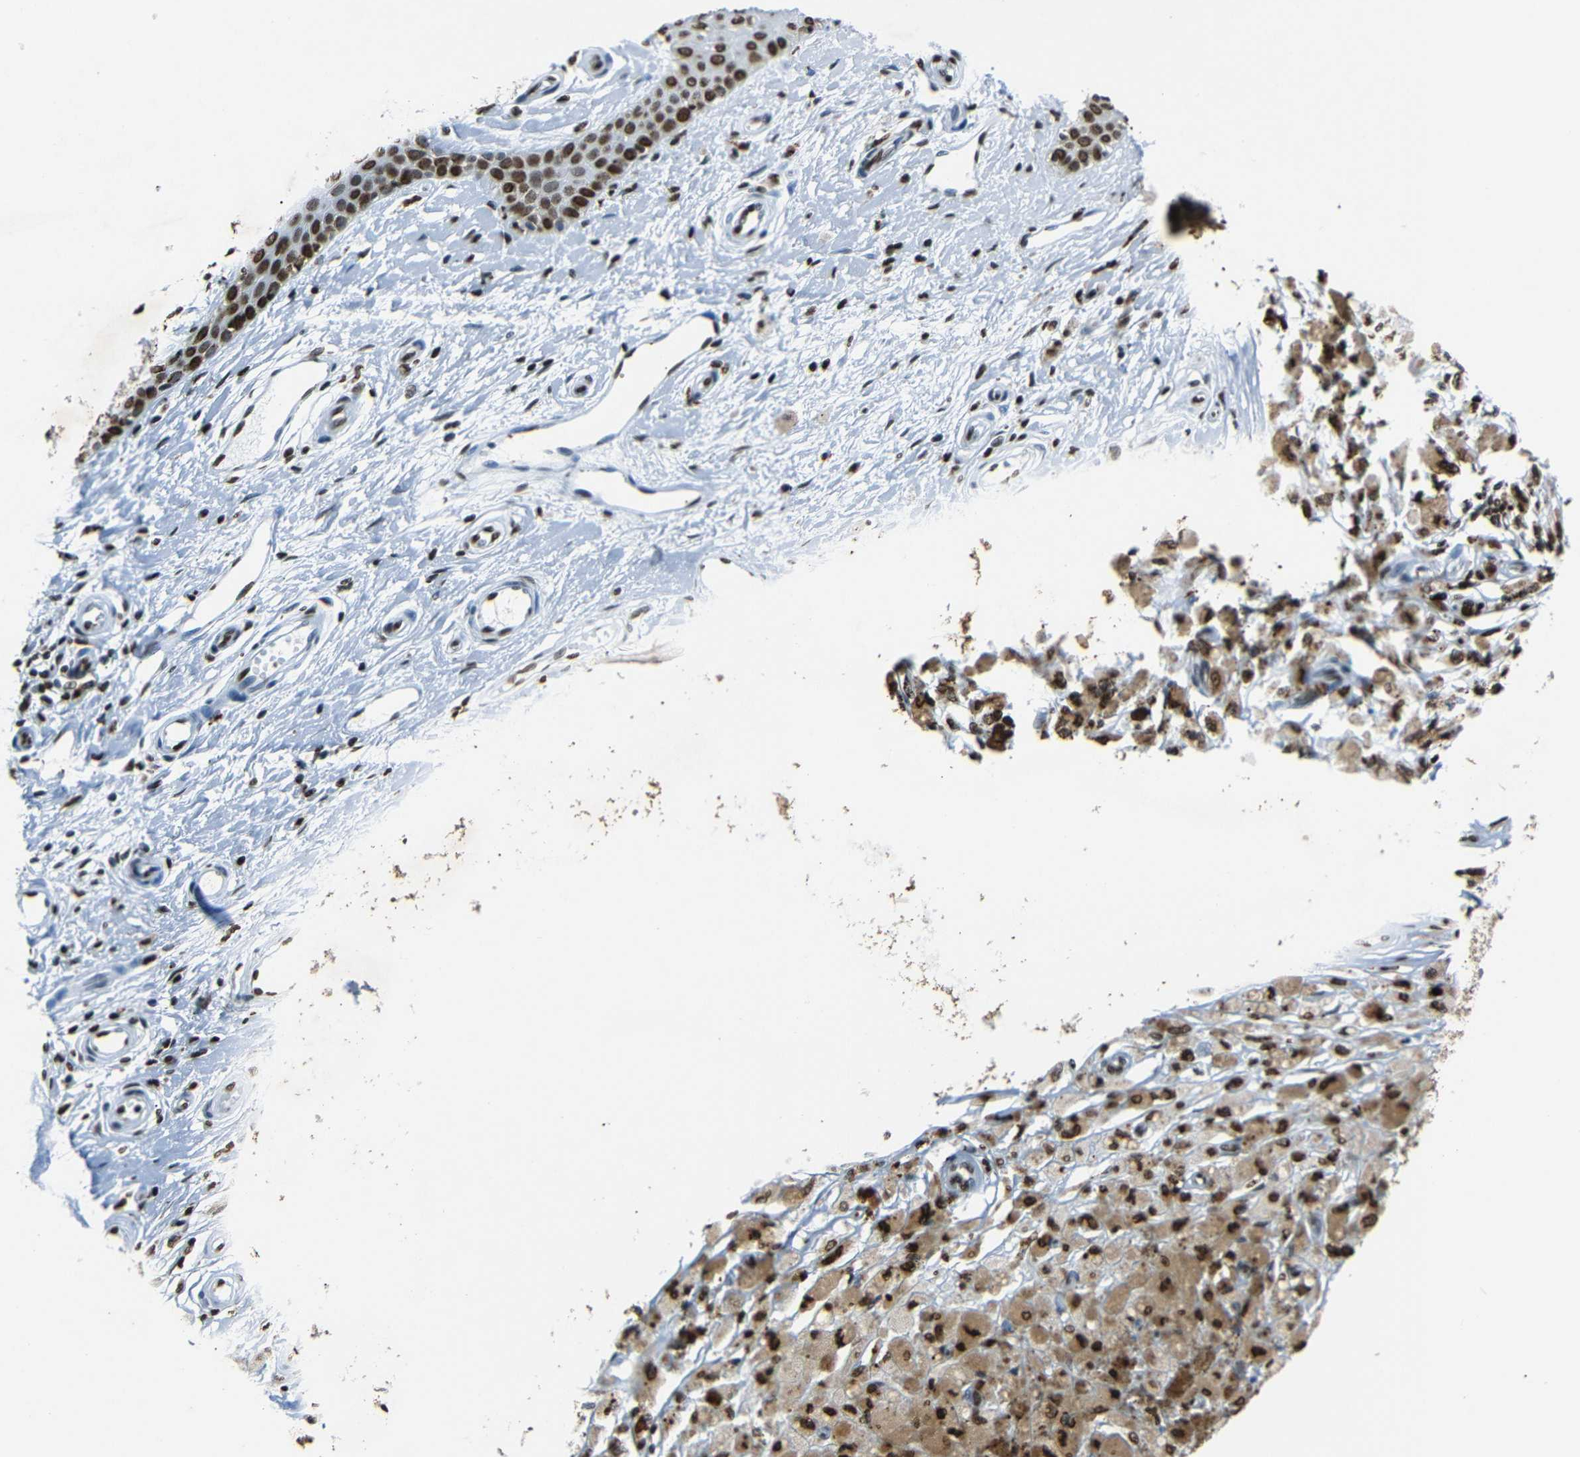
{"staining": {"intensity": "strong", "quantity": ">75%", "location": "cytoplasmic/membranous,nuclear"}, "tissue": "melanoma", "cell_type": "Tumor cells", "image_type": "cancer", "snomed": [{"axis": "morphology", "description": "Malignant melanoma, NOS"}, {"axis": "topography", "description": "Skin"}], "caption": "A histopathology image of human melanoma stained for a protein reveals strong cytoplasmic/membranous and nuclear brown staining in tumor cells.", "gene": "HMGN1", "patient": {"sex": "female", "age": 64}}